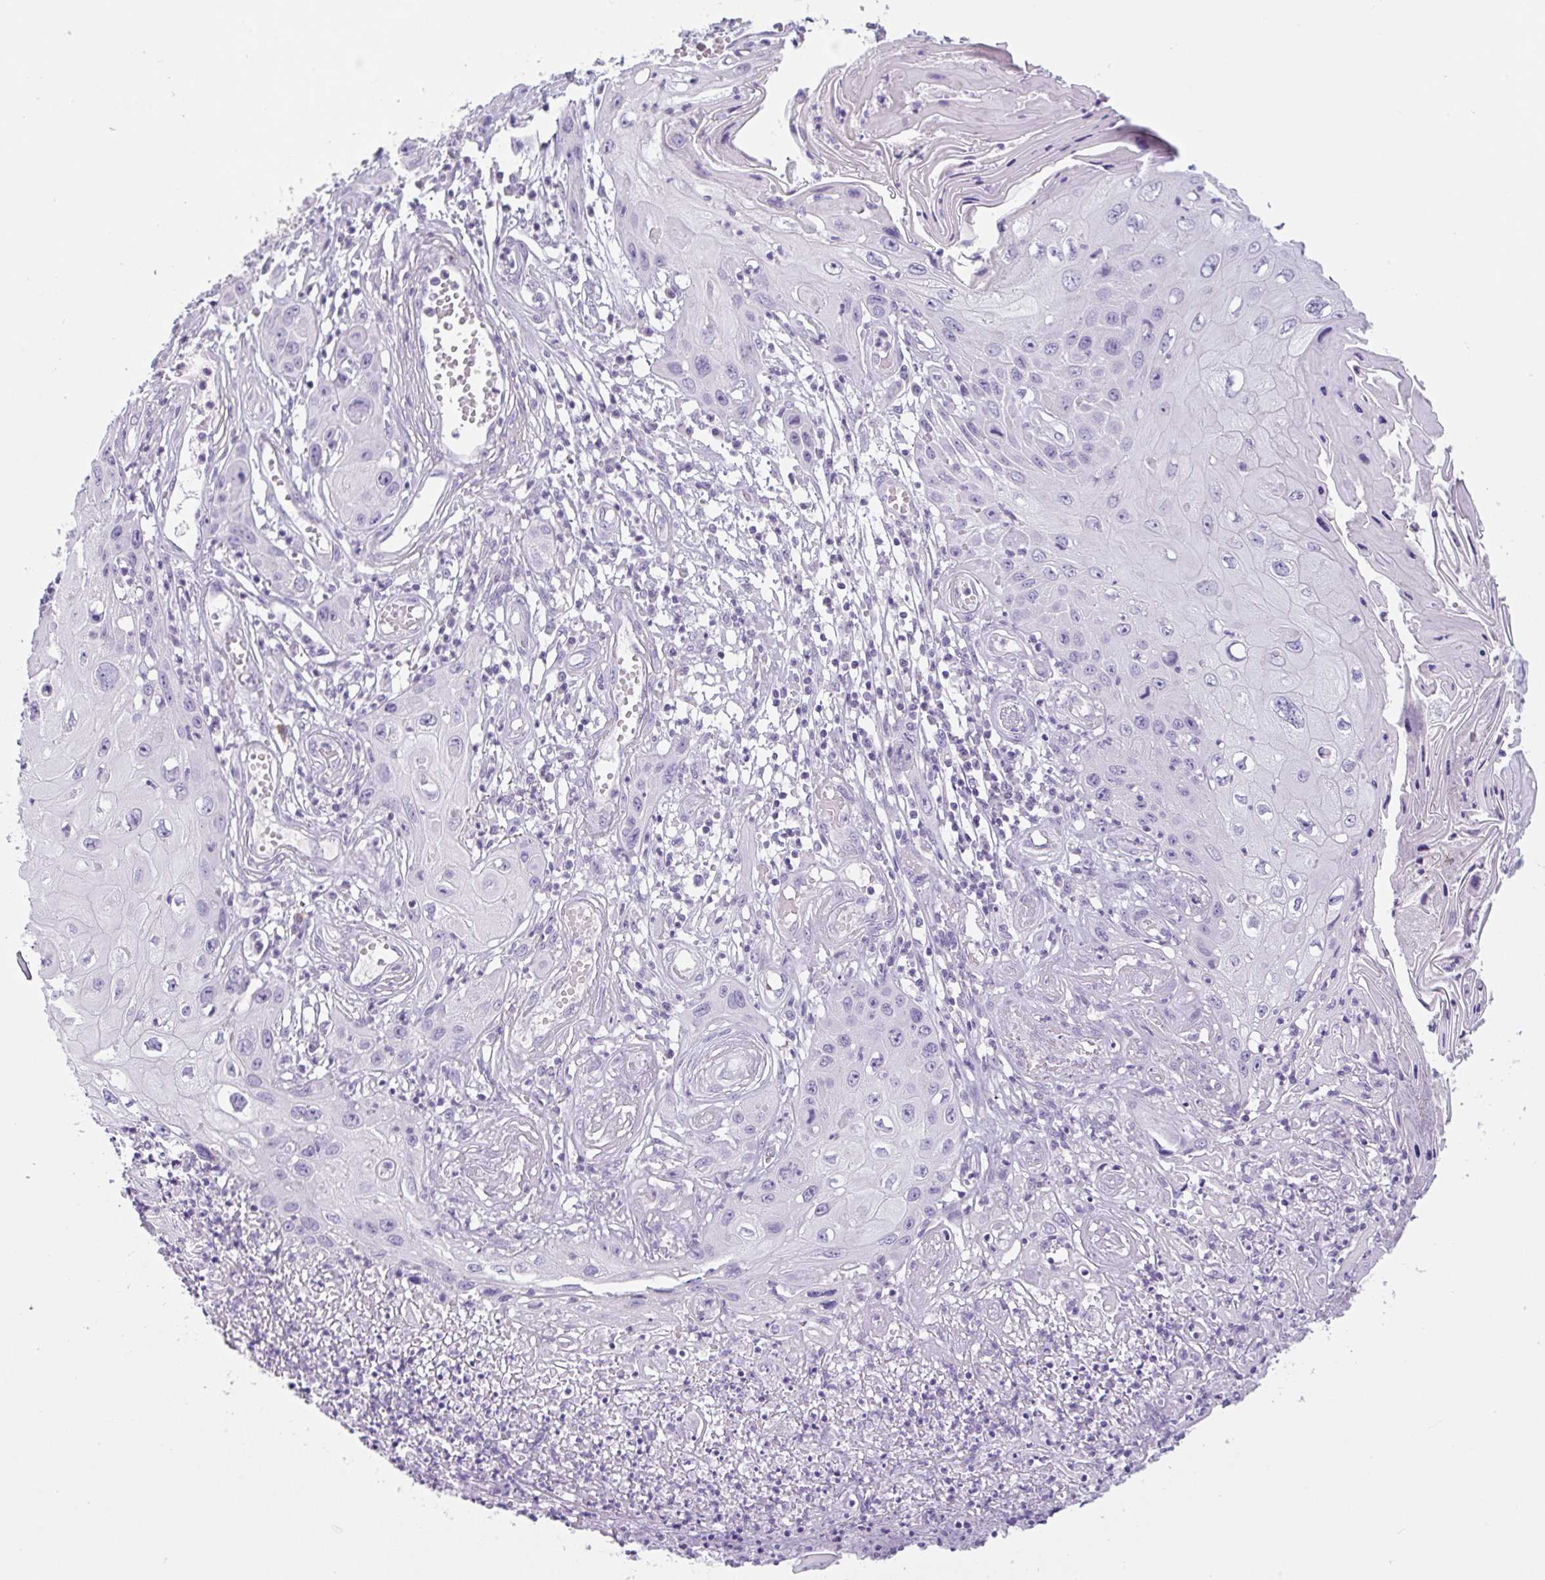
{"staining": {"intensity": "negative", "quantity": "none", "location": "none"}, "tissue": "skin cancer", "cell_type": "Tumor cells", "image_type": "cancer", "snomed": [{"axis": "morphology", "description": "Squamous cell carcinoma, NOS"}, {"axis": "topography", "description": "Skin"}, {"axis": "topography", "description": "Vulva"}], "caption": "Squamous cell carcinoma (skin) was stained to show a protein in brown. There is no significant positivity in tumor cells.", "gene": "CTSE", "patient": {"sex": "female", "age": 44}}